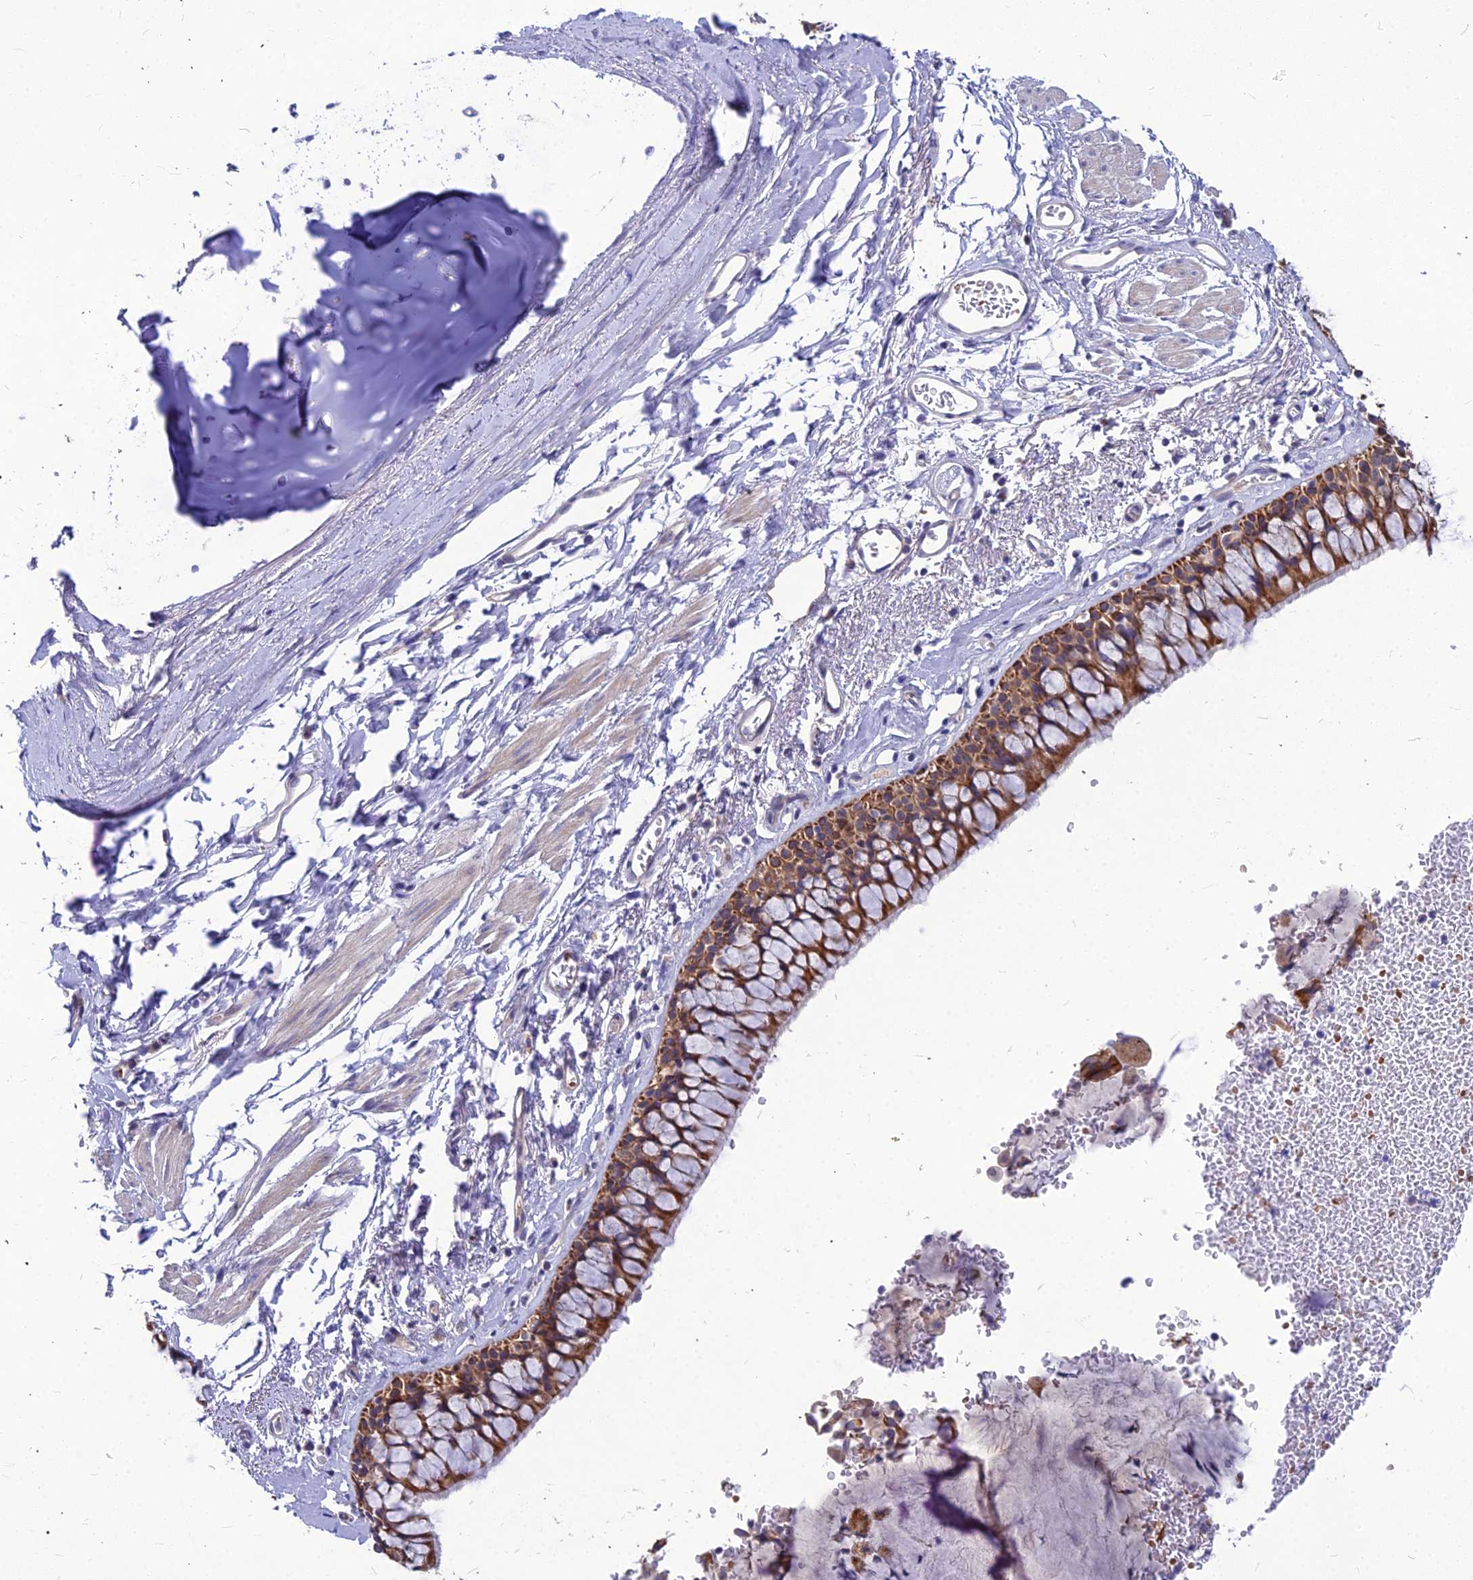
{"staining": {"intensity": "moderate", "quantity": ">75%", "location": "cytoplasmic/membranous"}, "tissue": "bronchus", "cell_type": "Respiratory epithelial cells", "image_type": "normal", "snomed": [{"axis": "morphology", "description": "Normal tissue, NOS"}, {"axis": "morphology", "description": "Inflammation, NOS"}, {"axis": "topography", "description": "Cartilage tissue"}, {"axis": "topography", "description": "Bronchus"}, {"axis": "topography", "description": "Lung"}], "caption": "Immunohistochemistry (IHC) (DAB (3,3'-diaminobenzidine)) staining of benign bronchus shows moderate cytoplasmic/membranous protein positivity in about >75% of respiratory epithelial cells. (DAB IHC, brown staining for protein, blue staining for nuclei).", "gene": "DMRTA1", "patient": {"sex": "female", "age": 64}}